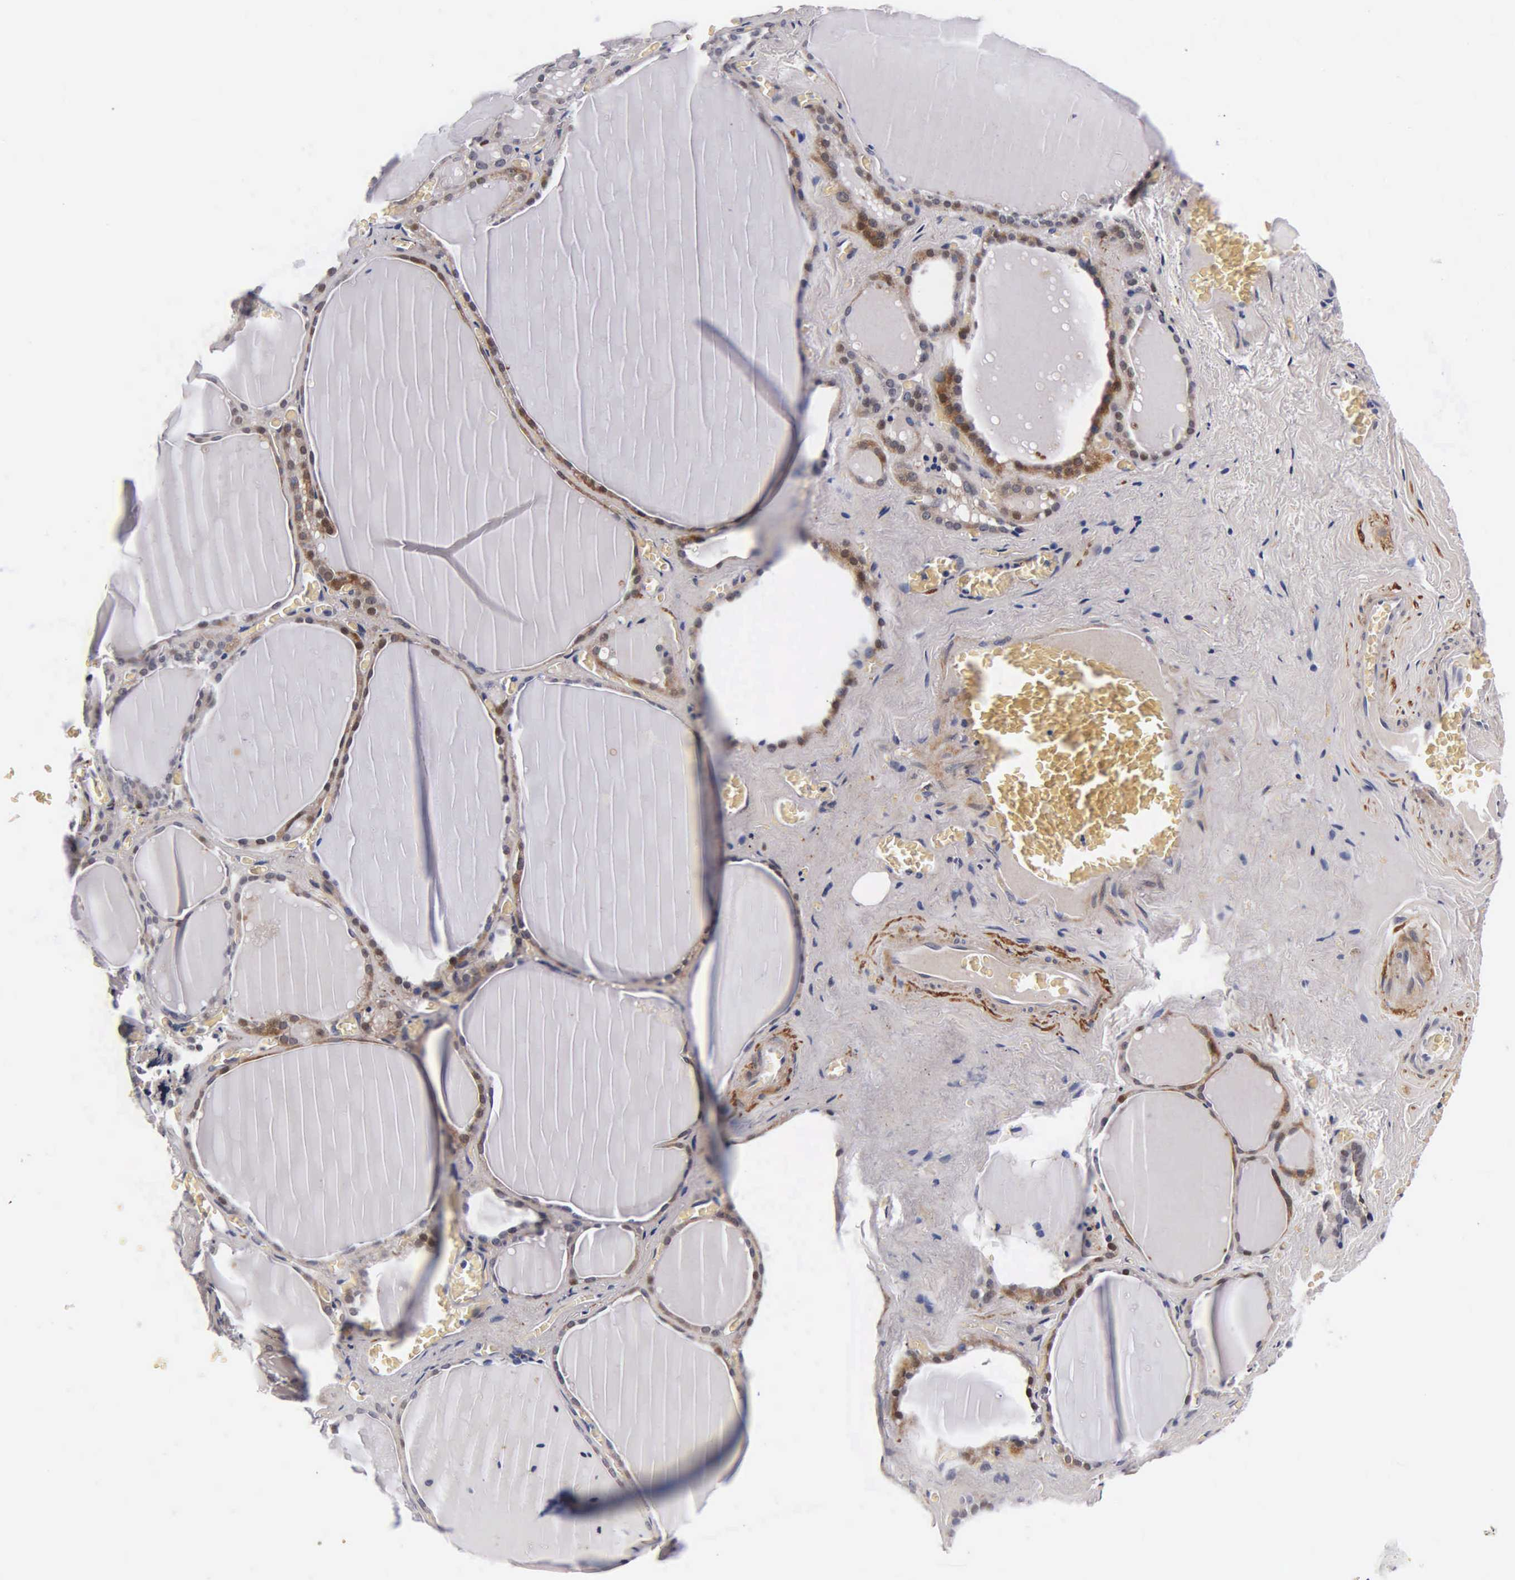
{"staining": {"intensity": "weak", "quantity": "<25%", "location": "cytoplasmic/membranous"}, "tissue": "thyroid gland", "cell_type": "Glandular cells", "image_type": "normal", "snomed": [{"axis": "morphology", "description": "Normal tissue, NOS"}, {"axis": "topography", "description": "Thyroid gland"}], "caption": "The immunohistochemistry micrograph has no significant positivity in glandular cells of thyroid gland. (DAB (3,3'-diaminobenzidine) immunohistochemistry visualized using brightfield microscopy, high magnification).", "gene": "ENO2", "patient": {"sex": "male", "age": 76}}